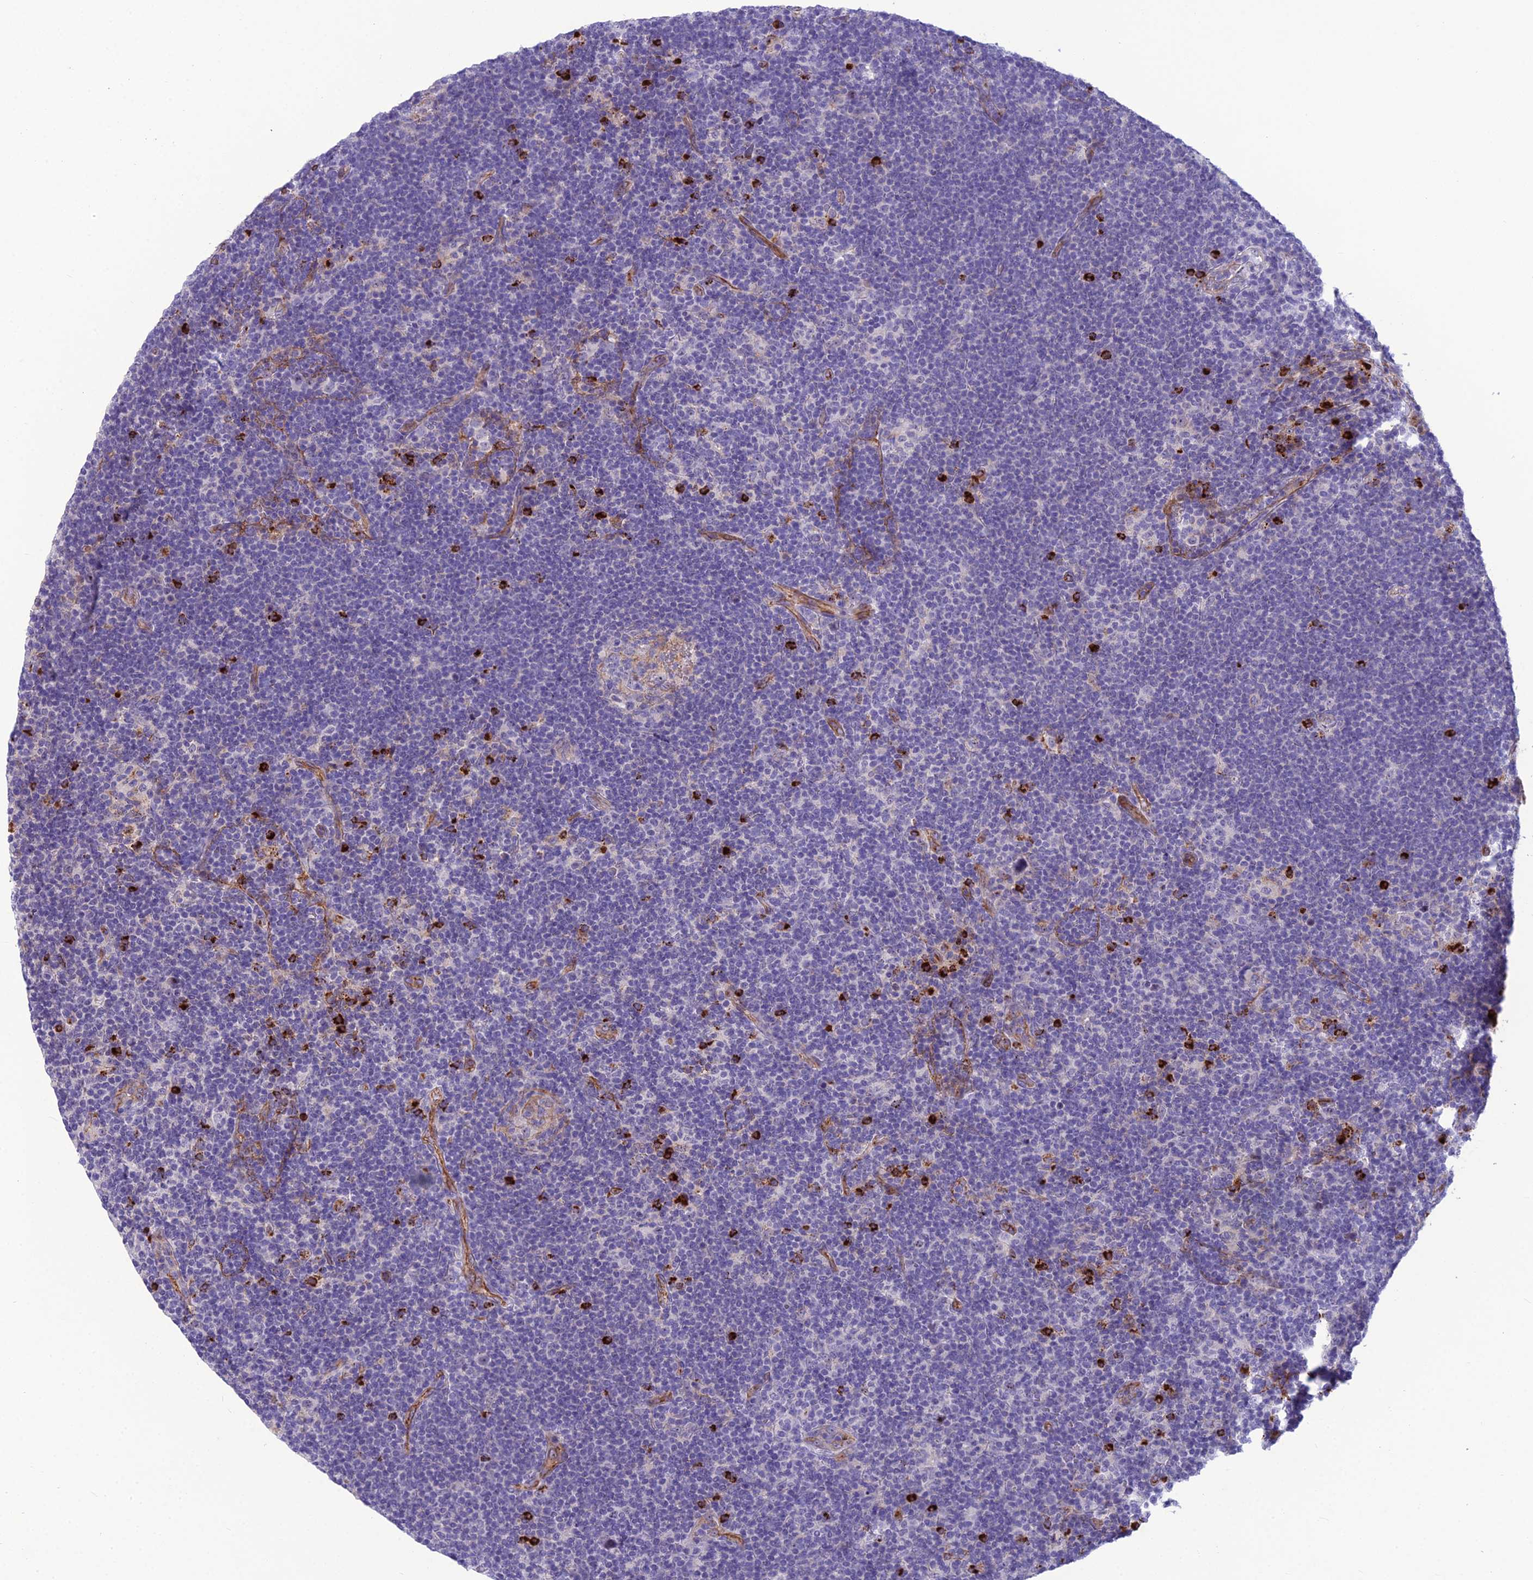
{"staining": {"intensity": "negative", "quantity": "none", "location": "none"}, "tissue": "lymphoma", "cell_type": "Tumor cells", "image_type": "cancer", "snomed": [{"axis": "morphology", "description": "Hodgkin's disease, NOS"}, {"axis": "topography", "description": "Lymph node"}], "caption": "This is an immunohistochemistry (IHC) image of human Hodgkin's disease. There is no positivity in tumor cells.", "gene": "BBS7", "patient": {"sex": "female", "age": 57}}